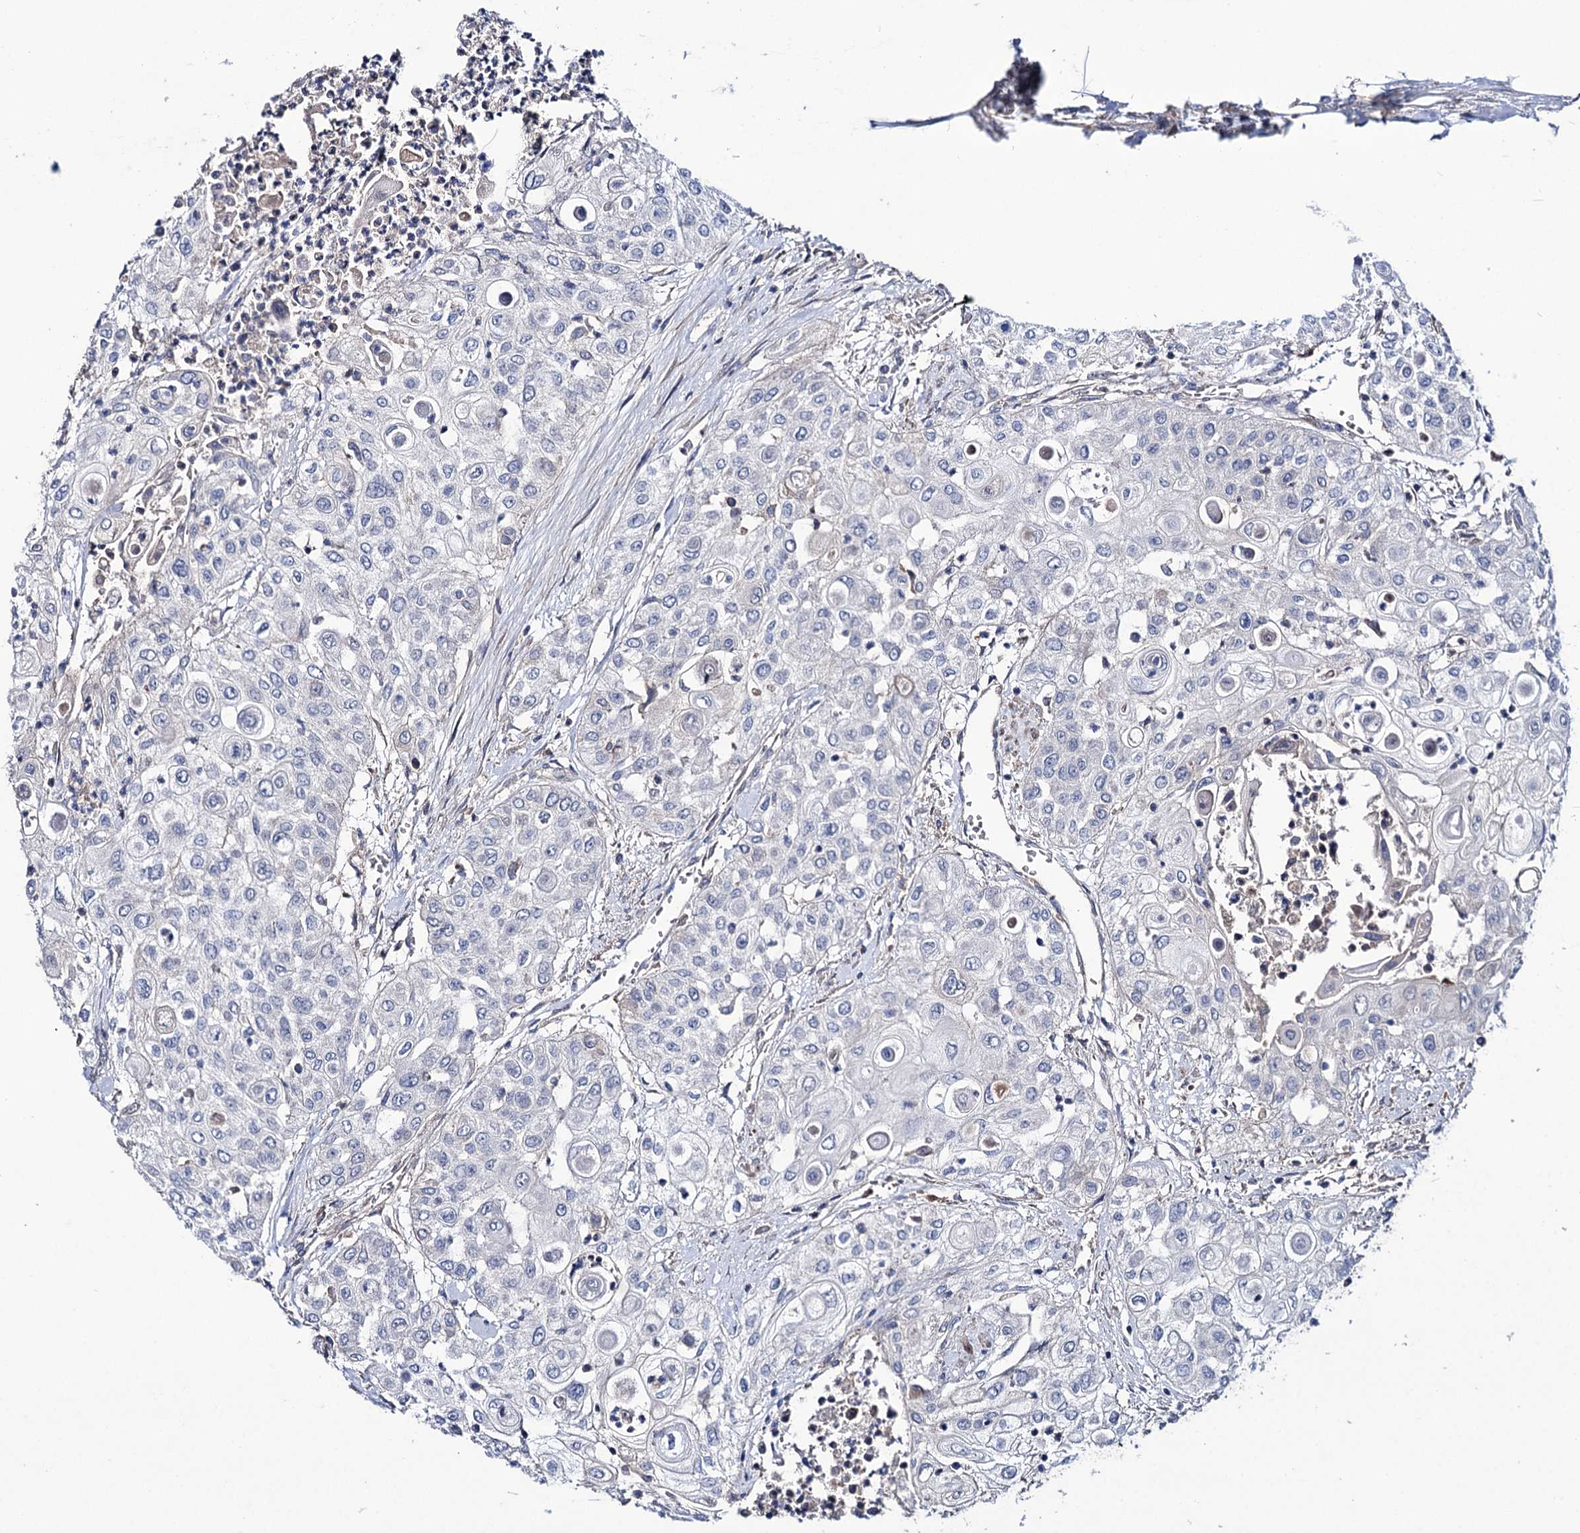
{"staining": {"intensity": "negative", "quantity": "none", "location": "none"}, "tissue": "urothelial cancer", "cell_type": "Tumor cells", "image_type": "cancer", "snomed": [{"axis": "morphology", "description": "Urothelial carcinoma, High grade"}, {"axis": "topography", "description": "Urinary bladder"}], "caption": "This is an immunohistochemistry (IHC) histopathology image of human high-grade urothelial carcinoma. There is no staining in tumor cells.", "gene": "PPP1R32", "patient": {"sex": "female", "age": 79}}